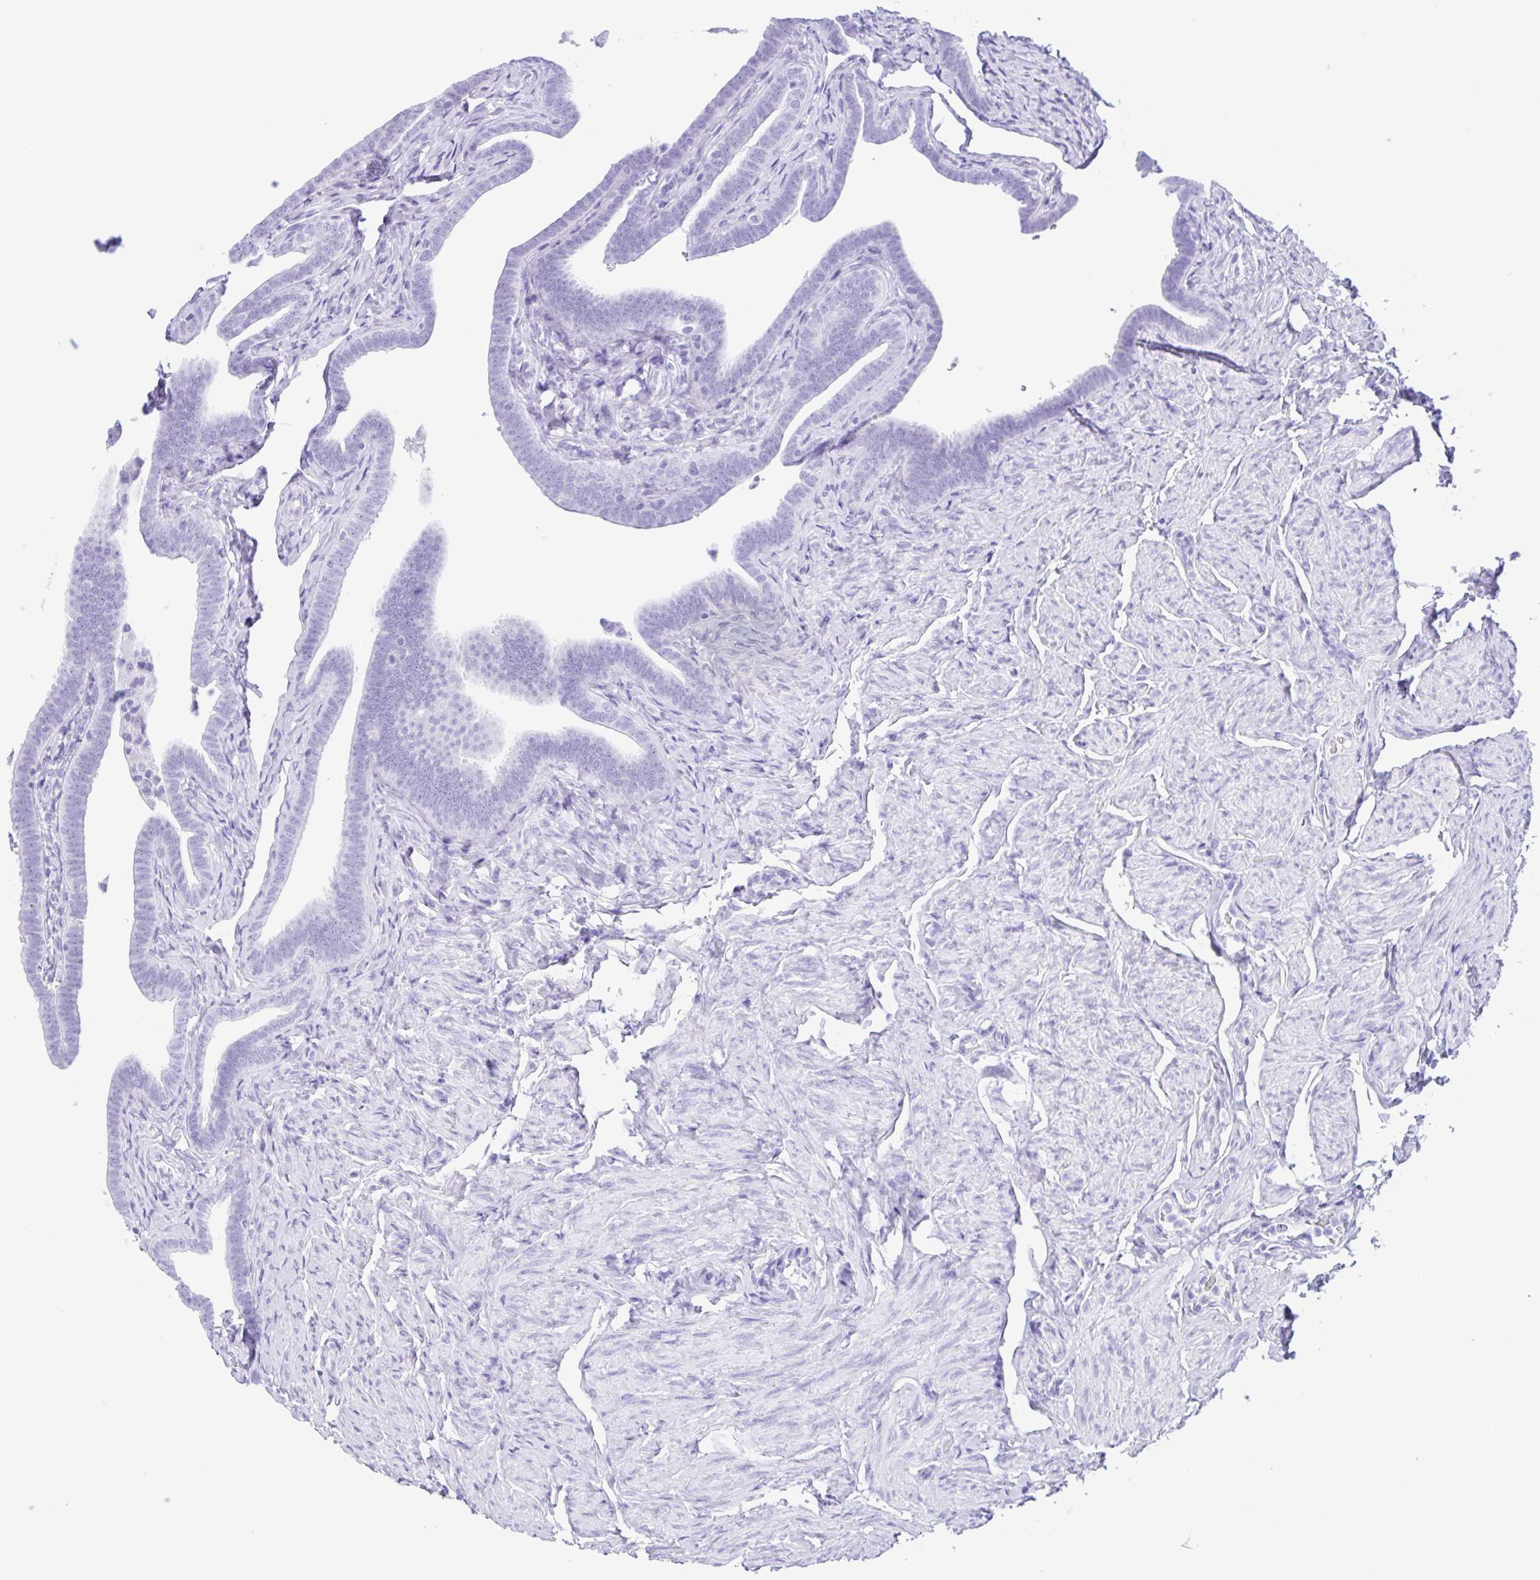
{"staining": {"intensity": "negative", "quantity": "none", "location": "none"}, "tissue": "fallopian tube", "cell_type": "Glandular cells", "image_type": "normal", "snomed": [{"axis": "morphology", "description": "Normal tissue, NOS"}, {"axis": "topography", "description": "Fallopian tube"}], "caption": "Immunohistochemistry (IHC) of unremarkable fallopian tube demonstrates no expression in glandular cells. (DAB (3,3'-diaminobenzidine) immunohistochemistry with hematoxylin counter stain).", "gene": "CPA1", "patient": {"sex": "female", "age": 69}}